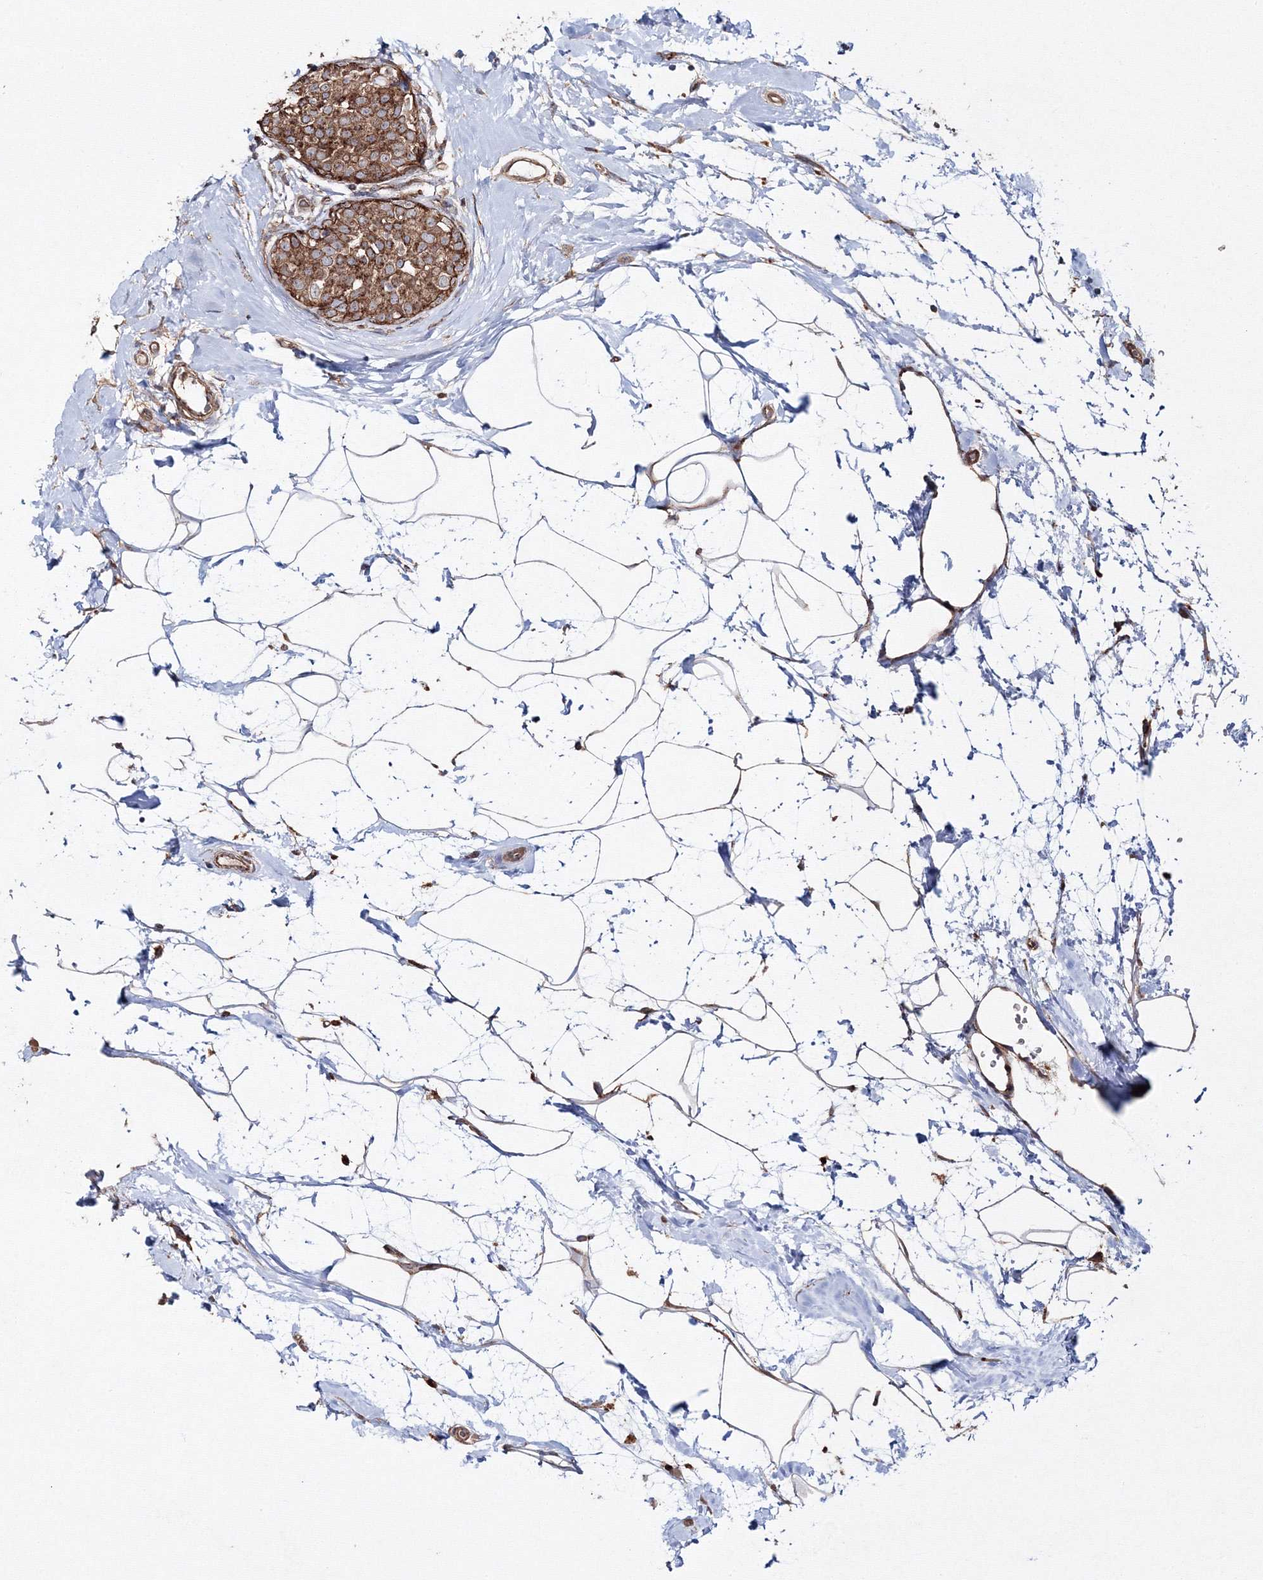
{"staining": {"intensity": "strong", "quantity": ">75%", "location": "cytoplasmic/membranous"}, "tissue": "breast cancer", "cell_type": "Tumor cells", "image_type": "cancer", "snomed": [{"axis": "morphology", "description": "Lobular carcinoma, in situ"}, {"axis": "morphology", "description": "Lobular carcinoma"}, {"axis": "topography", "description": "Breast"}], "caption": "A photomicrograph of lobular carcinoma (breast) stained for a protein displays strong cytoplasmic/membranous brown staining in tumor cells.", "gene": "DDO", "patient": {"sex": "female", "age": 41}}